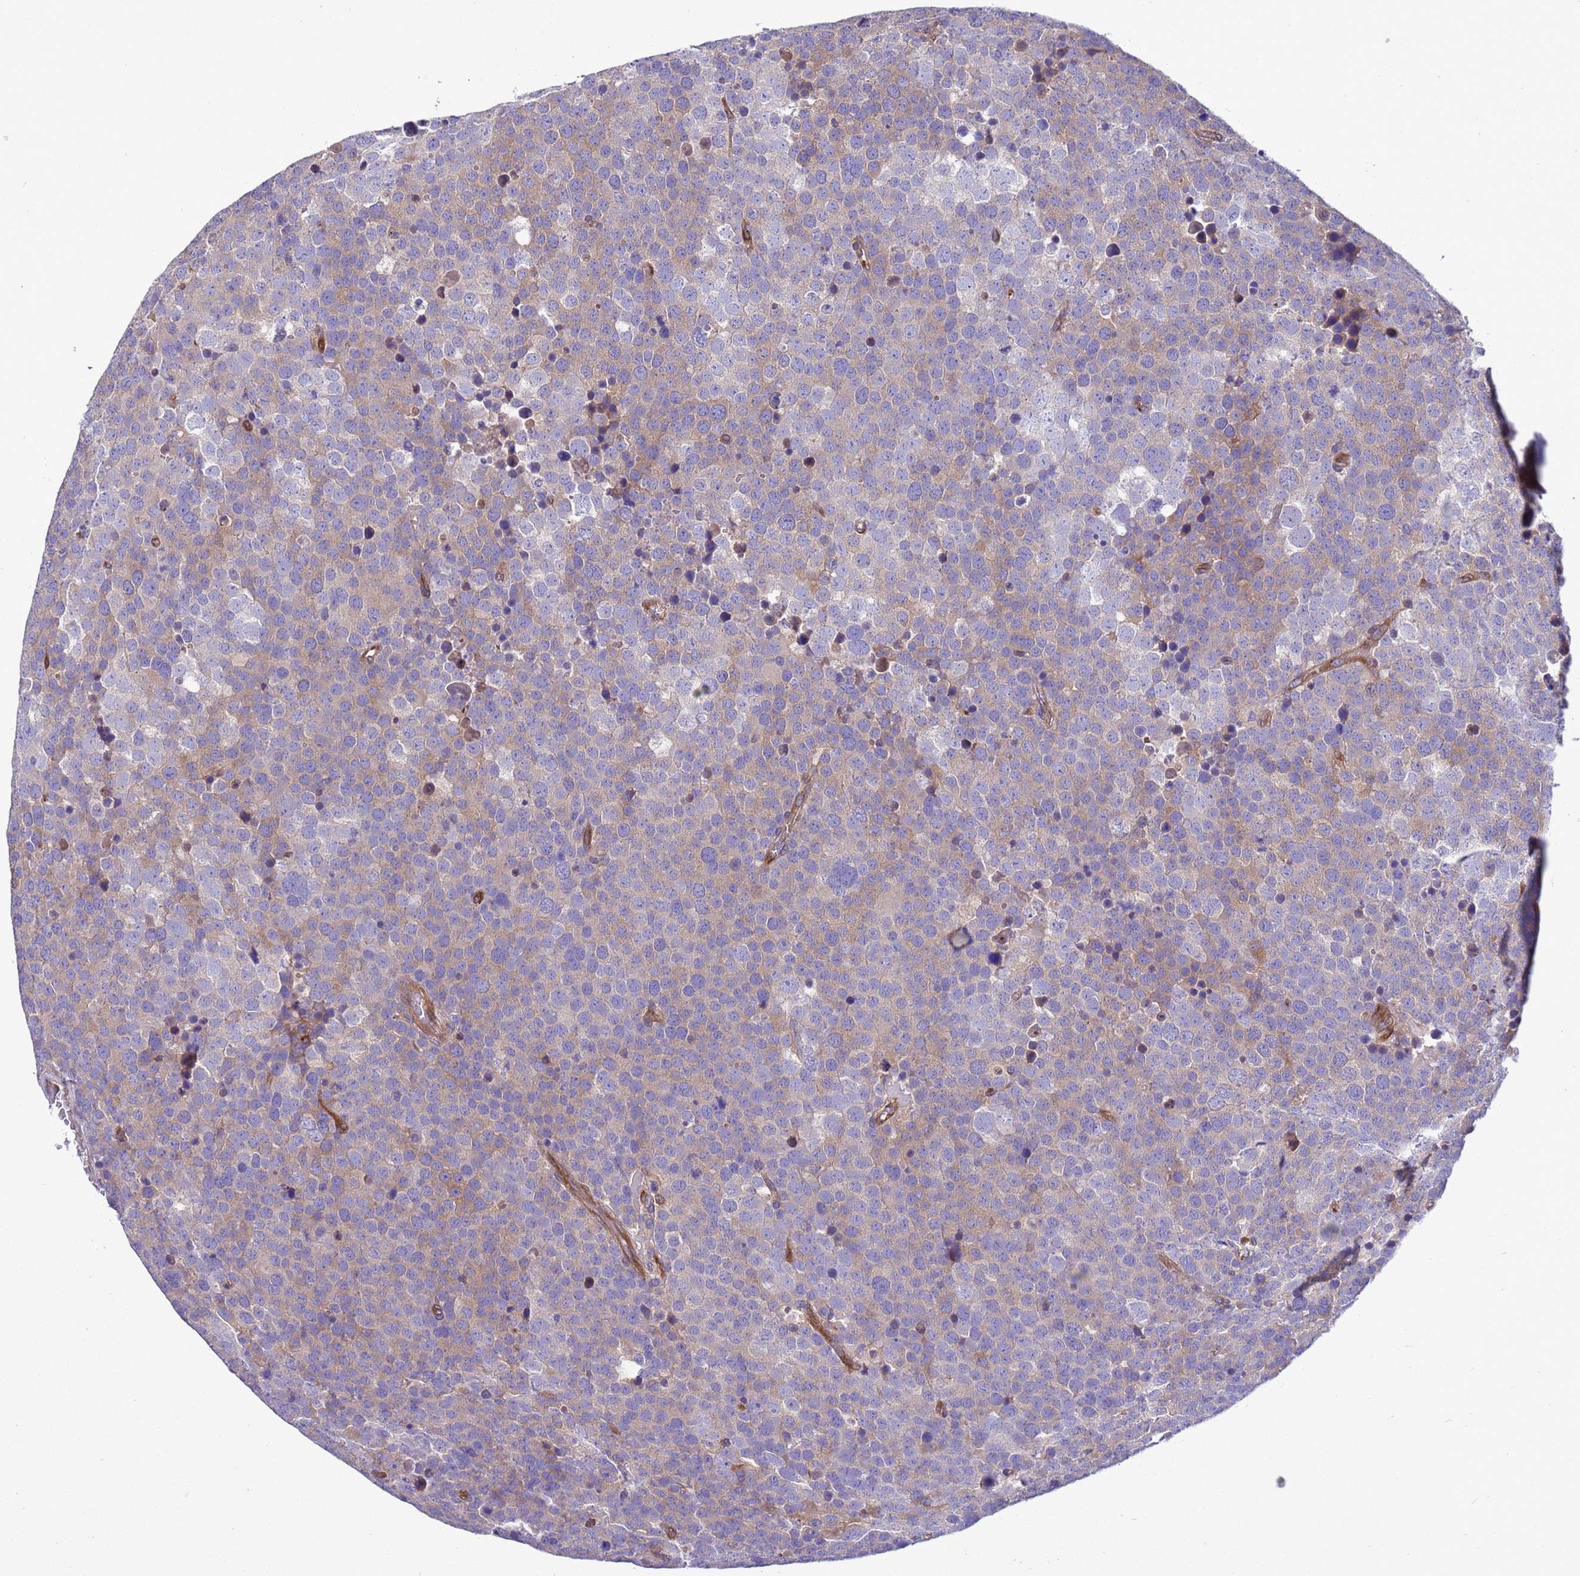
{"staining": {"intensity": "weak", "quantity": "25%-75%", "location": "cytoplasmic/membranous"}, "tissue": "testis cancer", "cell_type": "Tumor cells", "image_type": "cancer", "snomed": [{"axis": "morphology", "description": "Seminoma, NOS"}, {"axis": "topography", "description": "Testis"}], "caption": "An image showing weak cytoplasmic/membranous positivity in approximately 25%-75% of tumor cells in seminoma (testis), as visualized by brown immunohistochemical staining.", "gene": "RABEP2", "patient": {"sex": "male", "age": 71}}